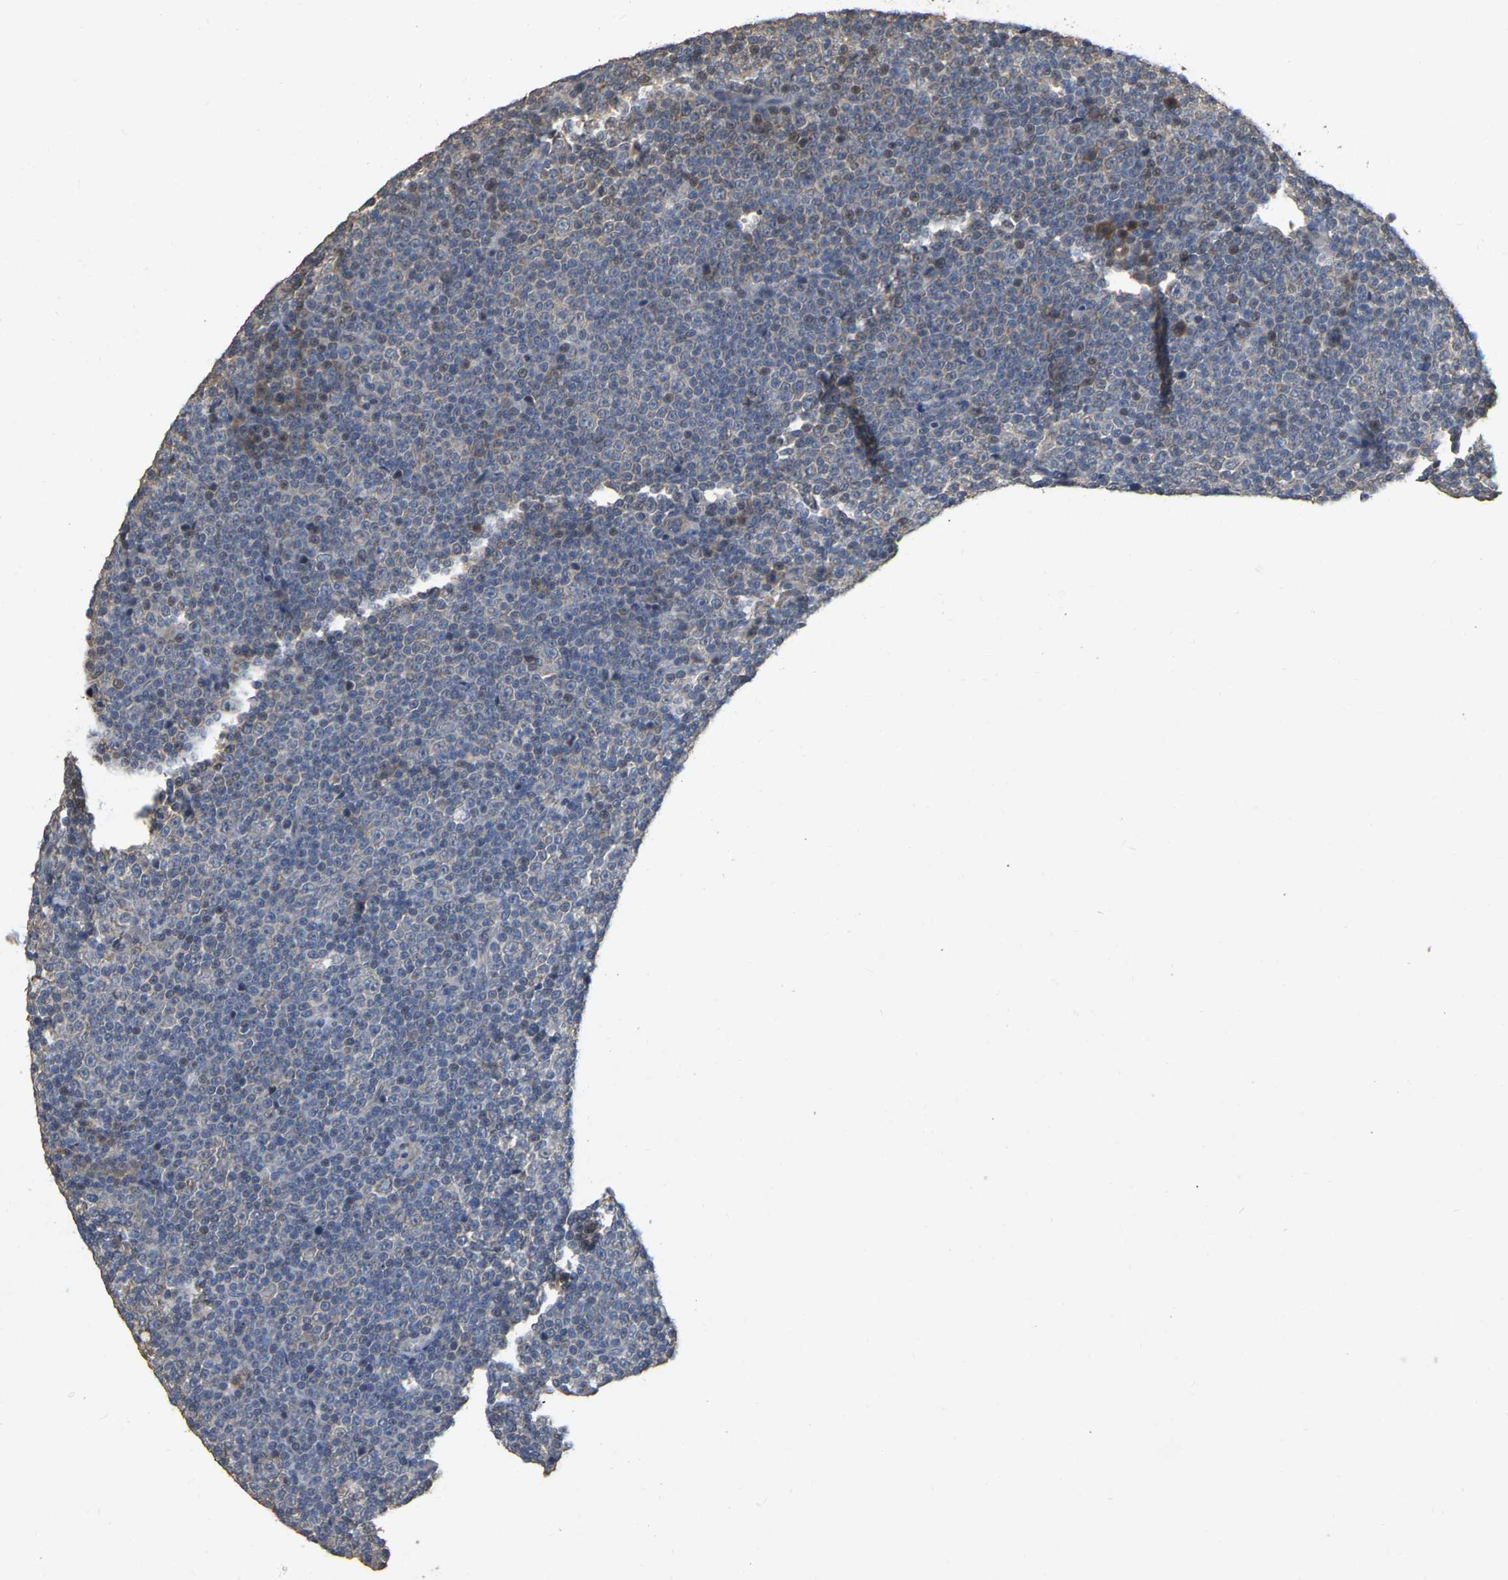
{"staining": {"intensity": "weak", "quantity": "<25%", "location": "nuclear"}, "tissue": "lymphoma", "cell_type": "Tumor cells", "image_type": "cancer", "snomed": [{"axis": "morphology", "description": "Malignant lymphoma, non-Hodgkin's type, Low grade"}, {"axis": "topography", "description": "Lymph node"}], "caption": "This is an IHC histopathology image of lymphoma. There is no staining in tumor cells.", "gene": "NCS1", "patient": {"sex": "female", "age": 67}}